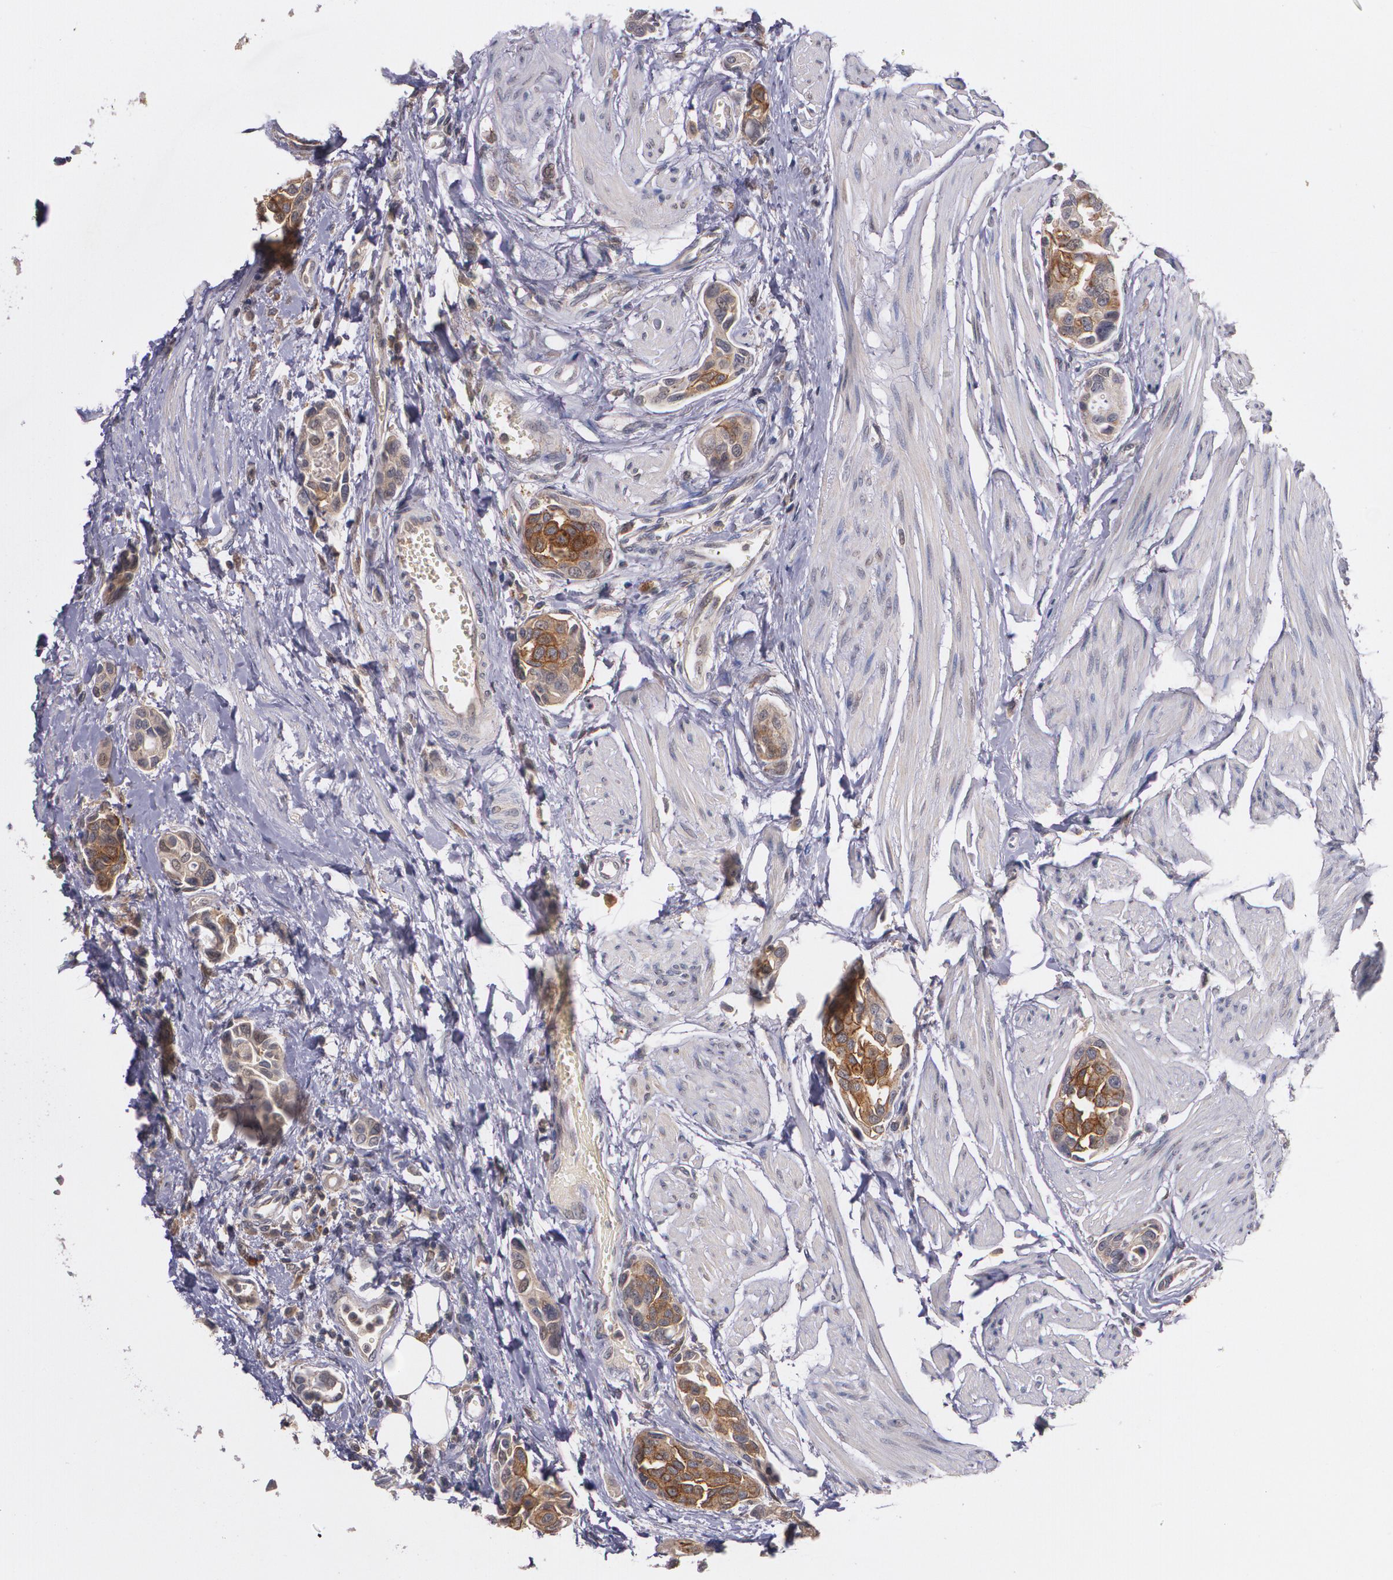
{"staining": {"intensity": "strong", "quantity": ">75%", "location": "cytoplasmic/membranous"}, "tissue": "urothelial cancer", "cell_type": "Tumor cells", "image_type": "cancer", "snomed": [{"axis": "morphology", "description": "Urothelial carcinoma, High grade"}, {"axis": "topography", "description": "Urinary bladder"}], "caption": "Human high-grade urothelial carcinoma stained with a protein marker shows strong staining in tumor cells.", "gene": "IFNGR2", "patient": {"sex": "male", "age": 78}}